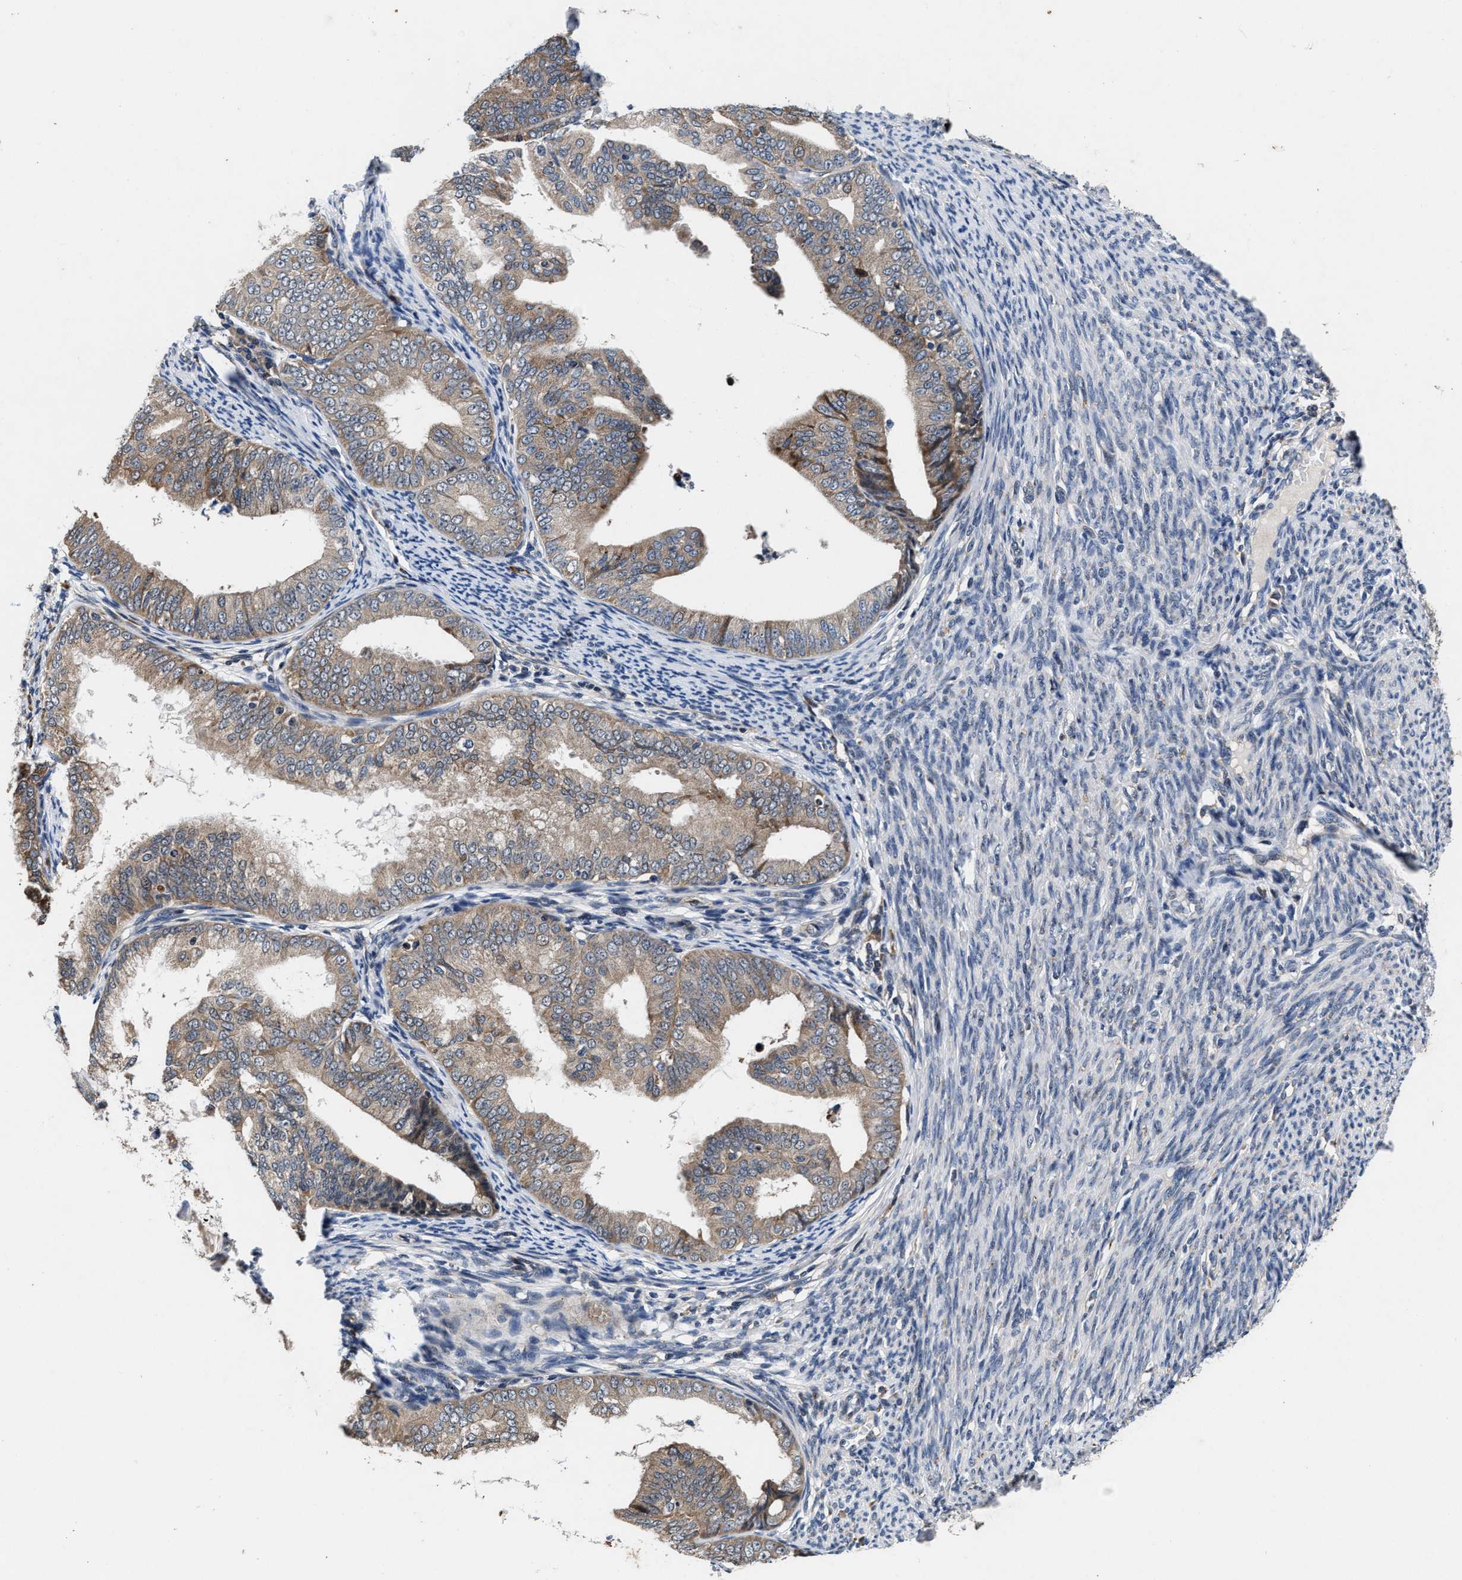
{"staining": {"intensity": "weak", "quantity": ">75%", "location": "cytoplasmic/membranous"}, "tissue": "endometrial cancer", "cell_type": "Tumor cells", "image_type": "cancer", "snomed": [{"axis": "morphology", "description": "Adenocarcinoma, NOS"}, {"axis": "topography", "description": "Endometrium"}], "caption": "High-power microscopy captured an immunohistochemistry (IHC) image of endometrial cancer, revealing weak cytoplasmic/membranous expression in approximately >75% of tumor cells.", "gene": "TMEM53", "patient": {"sex": "female", "age": 63}}